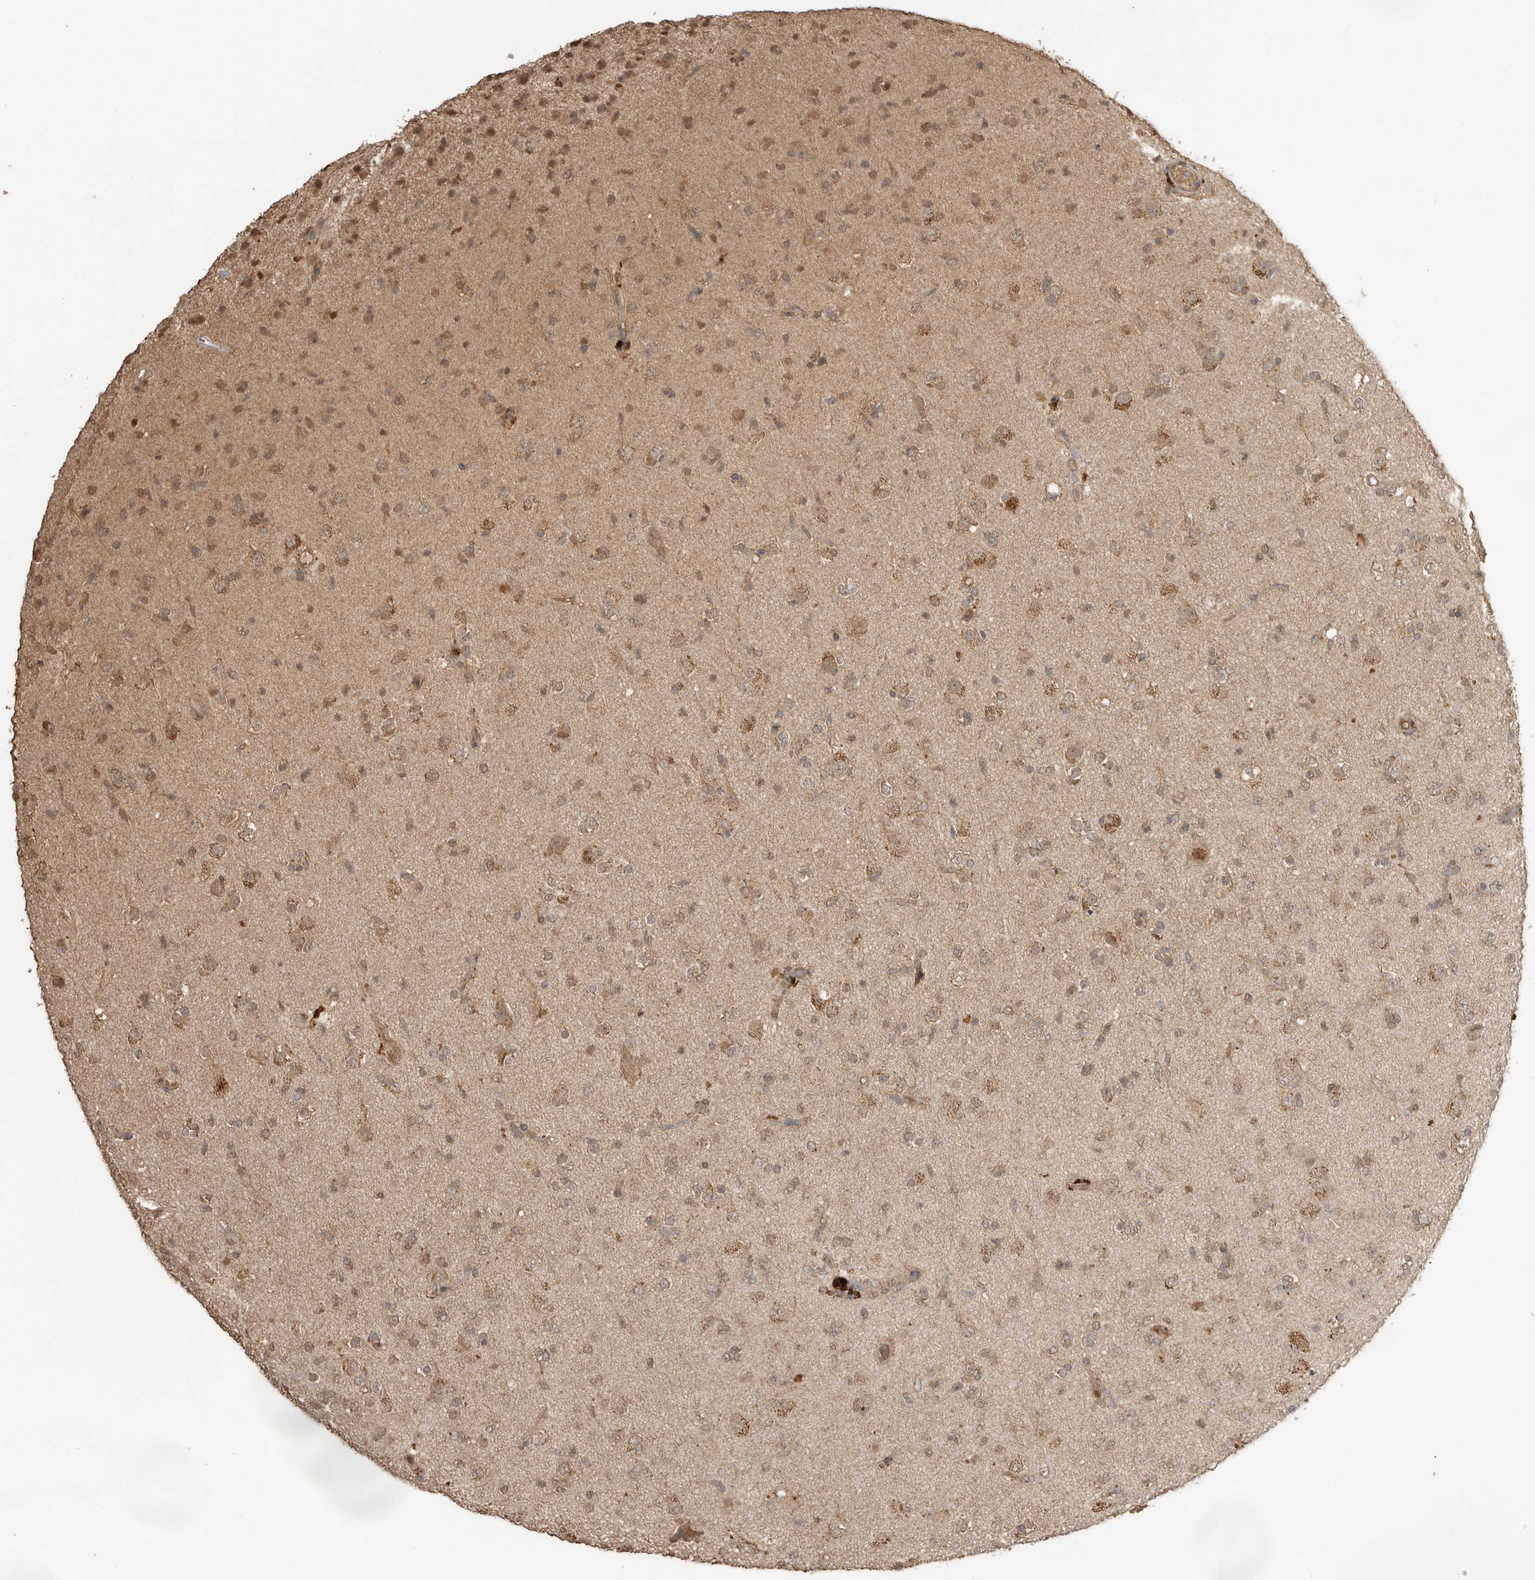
{"staining": {"intensity": "moderate", "quantity": "25%-75%", "location": "cytoplasmic/membranous"}, "tissue": "glioma", "cell_type": "Tumor cells", "image_type": "cancer", "snomed": [{"axis": "morphology", "description": "Glioma, malignant, Low grade"}, {"axis": "topography", "description": "Brain"}], "caption": "This micrograph displays immunohistochemistry (IHC) staining of malignant glioma (low-grade), with medium moderate cytoplasmic/membranous expression in about 25%-75% of tumor cells.", "gene": "JAG2", "patient": {"sex": "male", "age": 65}}